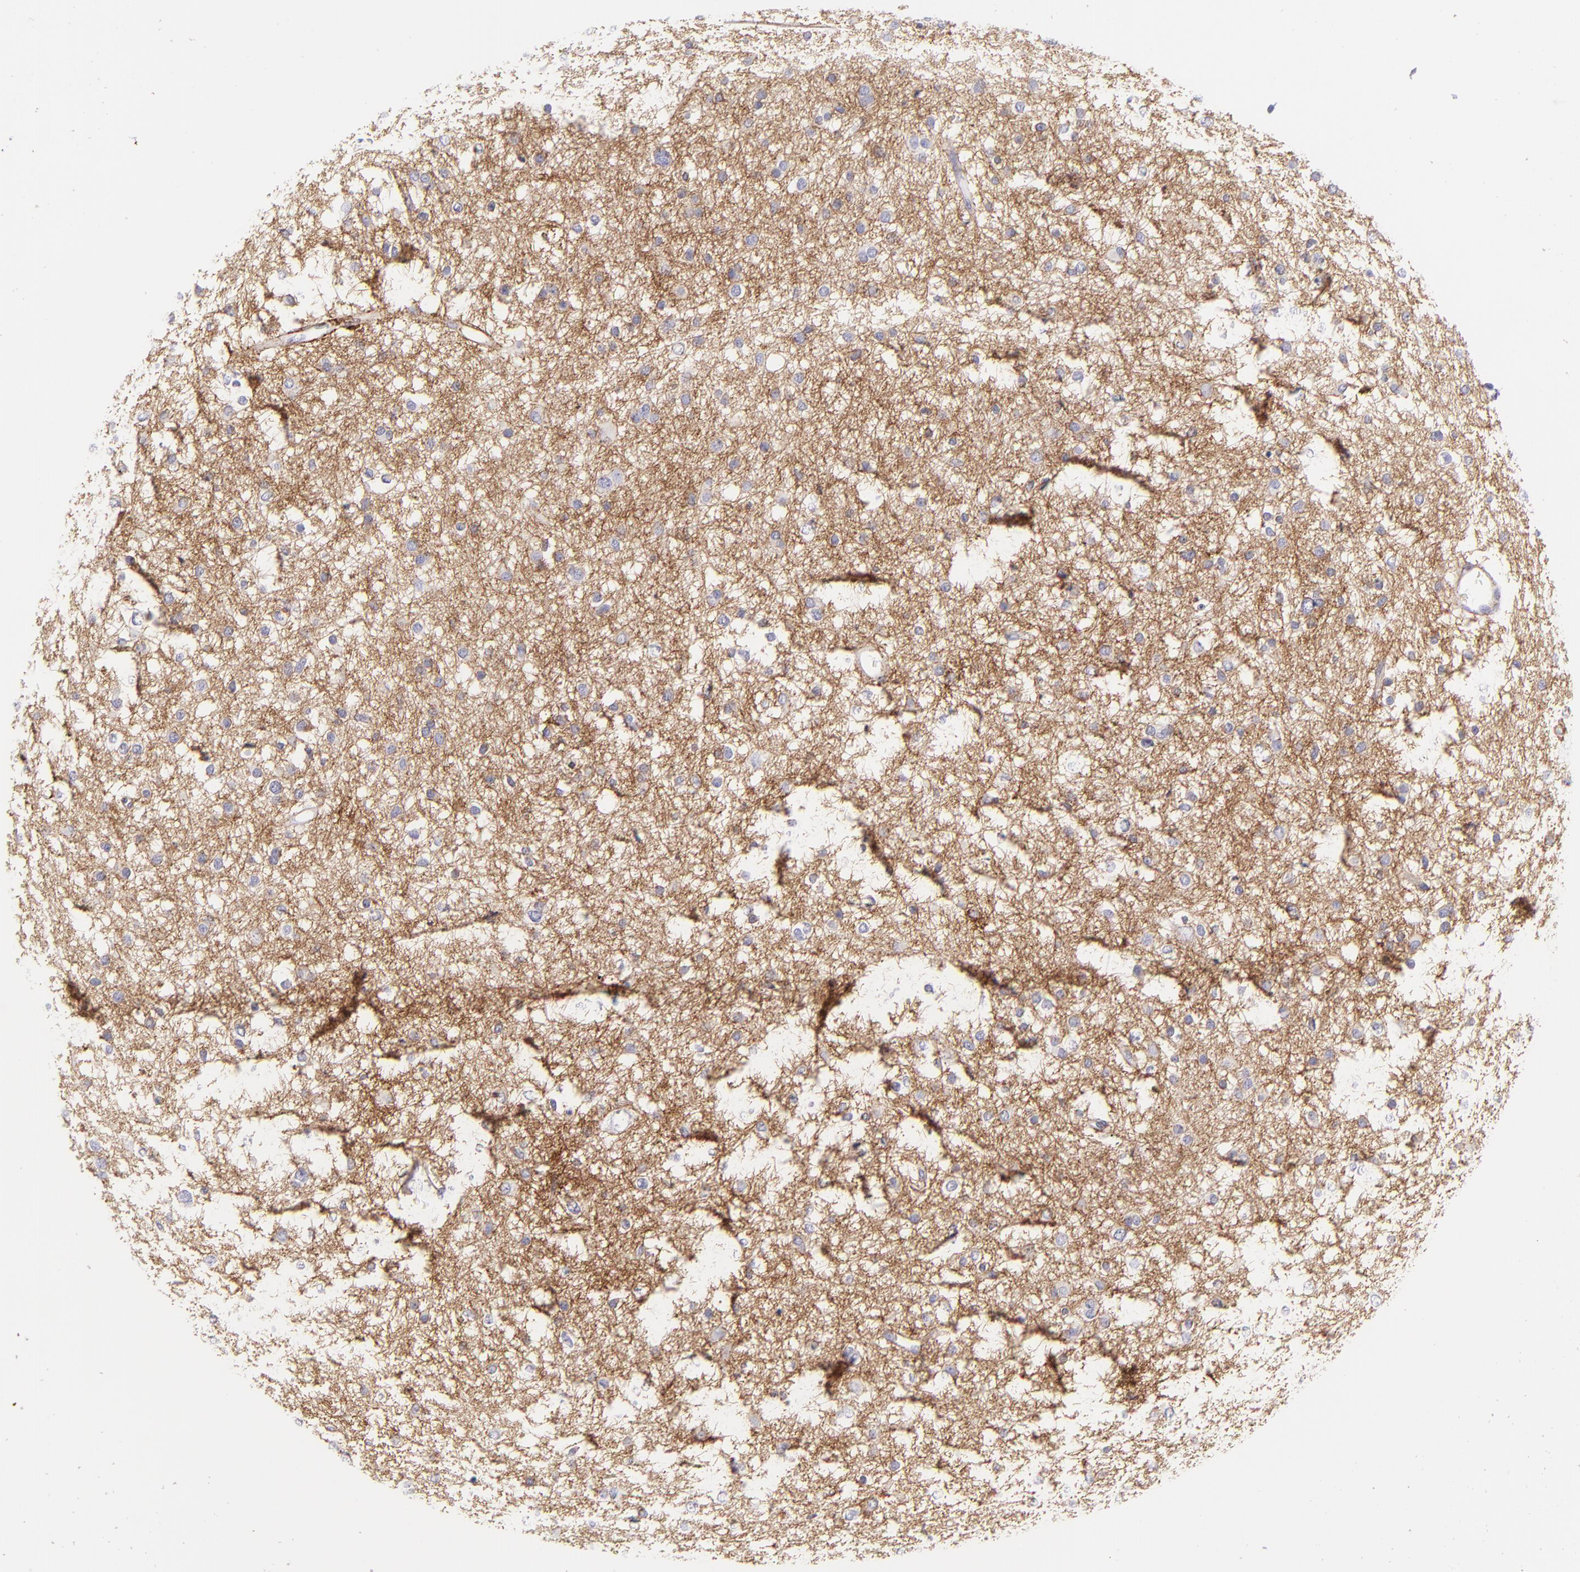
{"staining": {"intensity": "weak", "quantity": ">75%", "location": "cytoplasmic/membranous"}, "tissue": "glioma", "cell_type": "Tumor cells", "image_type": "cancer", "snomed": [{"axis": "morphology", "description": "Glioma, malignant, Low grade"}, {"axis": "topography", "description": "Brain"}], "caption": "Glioma stained for a protein exhibits weak cytoplasmic/membranous positivity in tumor cells.", "gene": "CD81", "patient": {"sex": "female", "age": 36}}